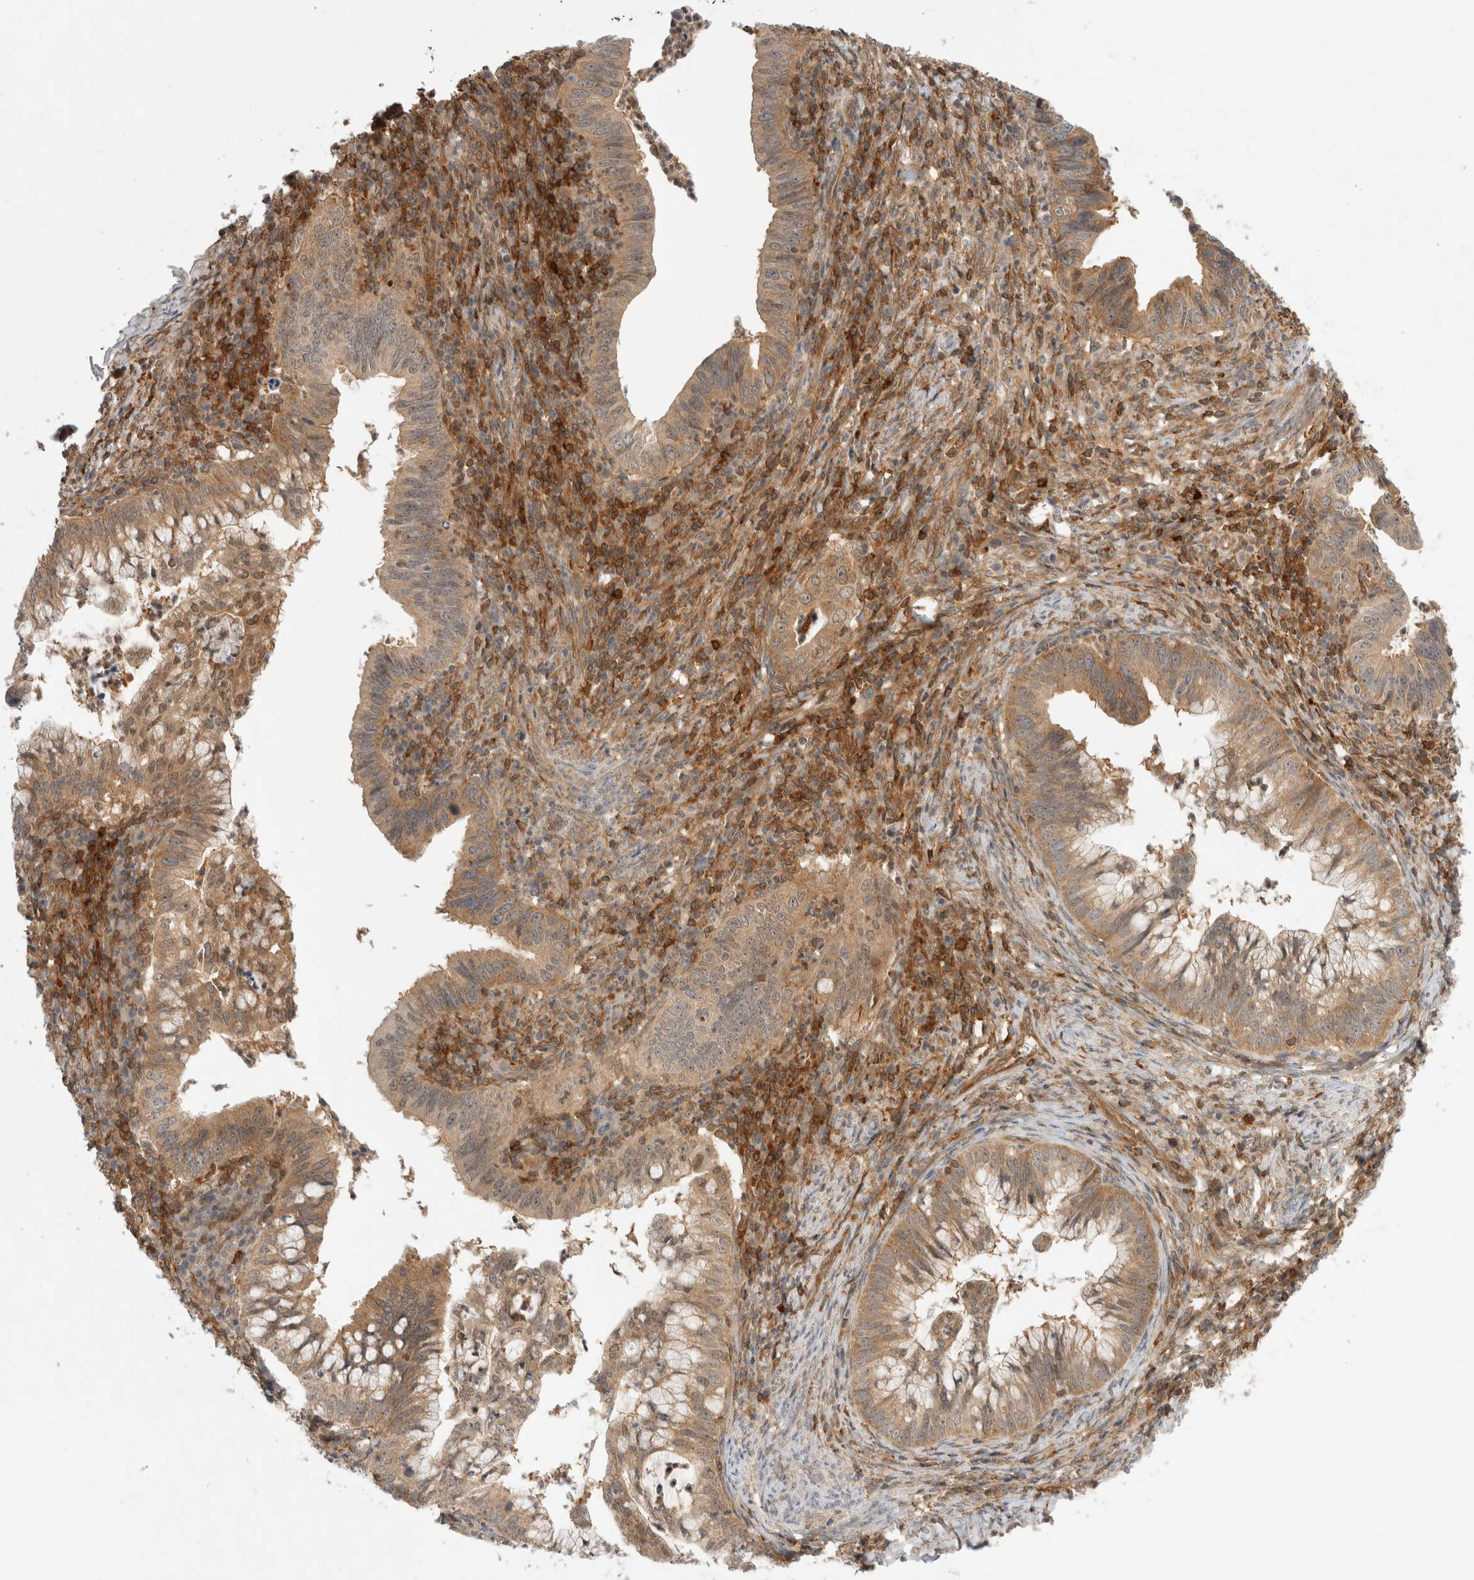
{"staining": {"intensity": "moderate", "quantity": ">75%", "location": "cytoplasmic/membranous"}, "tissue": "cervical cancer", "cell_type": "Tumor cells", "image_type": "cancer", "snomed": [{"axis": "morphology", "description": "Adenocarcinoma, NOS"}, {"axis": "topography", "description": "Cervix"}], "caption": "This micrograph displays cervical adenocarcinoma stained with immunohistochemistry (IHC) to label a protein in brown. The cytoplasmic/membranous of tumor cells show moderate positivity for the protein. Nuclei are counter-stained blue.", "gene": "NFKB1", "patient": {"sex": "female", "age": 36}}